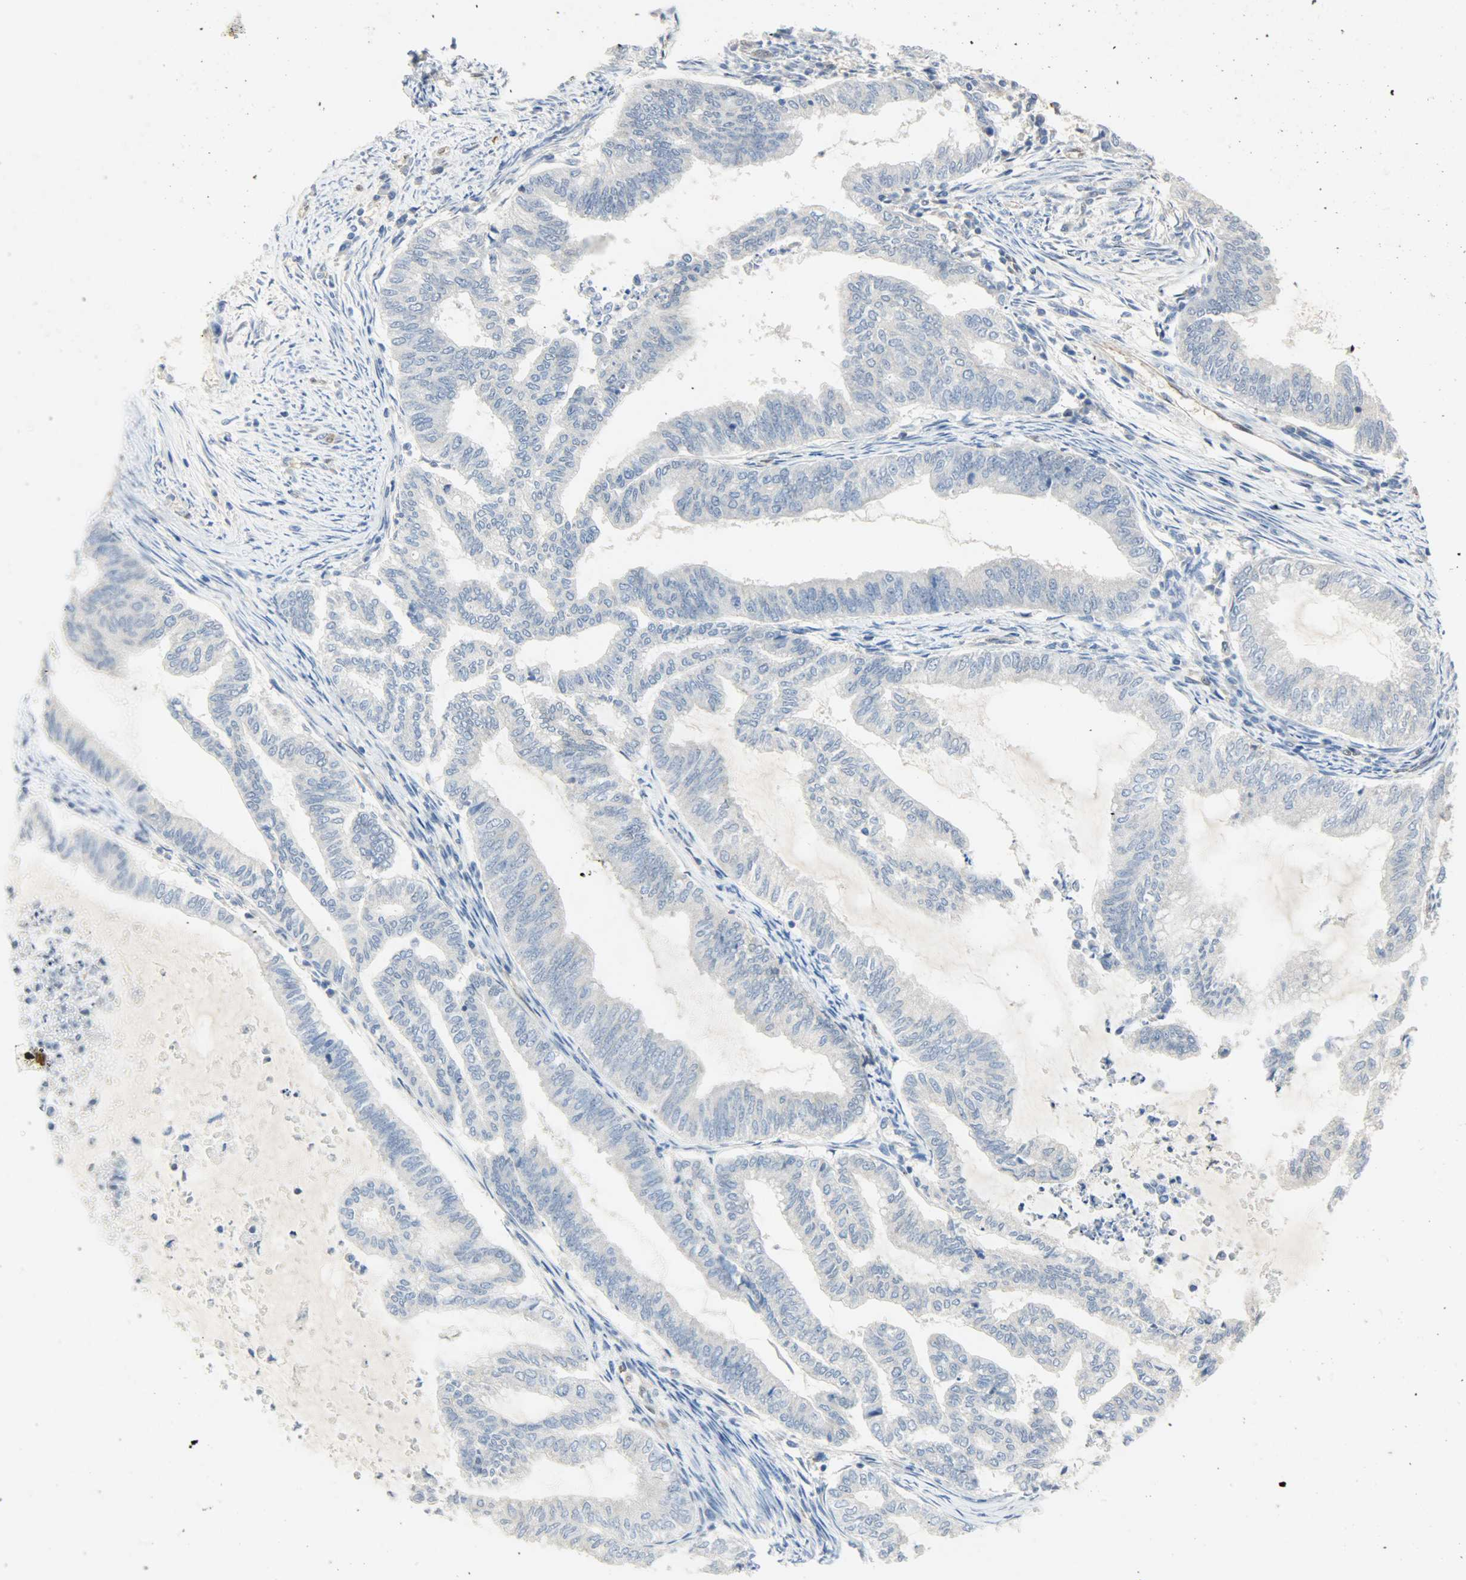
{"staining": {"intensity": "negative", "quantity": "none", "location": "none"}, "tissue": "endometrial cancer", "cell_type": "Tumor cells", "image_type": "cancer", "snomed": [{"axis": "morphology", "description": "Adenocarcinoma, NOS"}, {"axis": "topography", "description": "Endometrium"}], "caption": "Protein analysis of endometrial adenocarcinoma demonstrates no significant positivity in tumor cells.", "gene": "FKBP1A", "patient": {"sex": "female", "age": 79}}